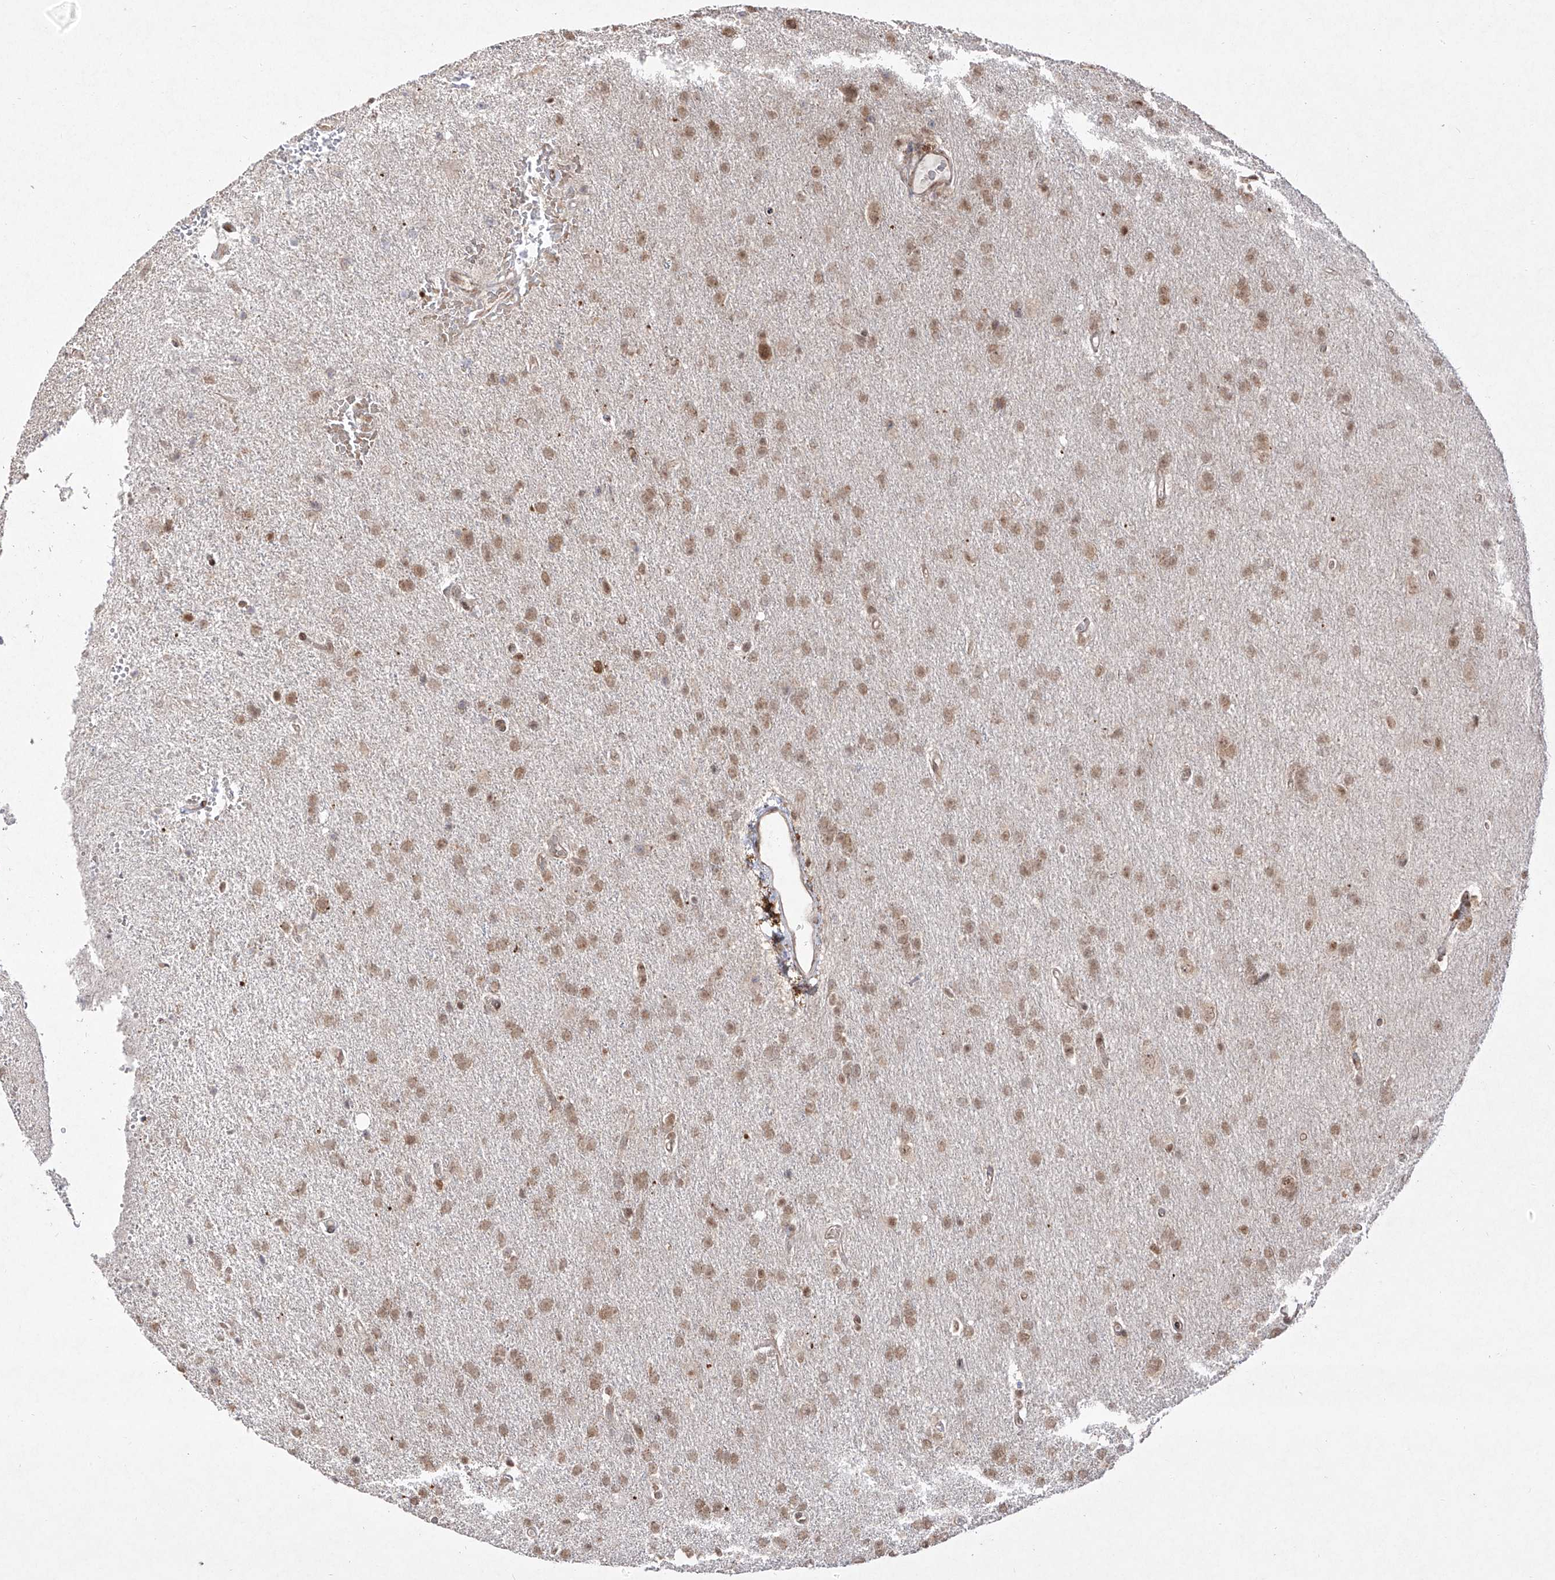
{"staining": {"intensity": "weak", "quantity": ">75%", "location": "nuclear"}, "tissue": "glioma", "cell_type": "Tumor cells", "image_type": "cancer", "snomed": [{"axis": "morphology", "description": "Glioma, malignant, High grade"}, {"axis": "topography", "description": "Brain"}], "caption": "Immunohistochemical staining of human malignant glioma (high-grade) shows weak nuclear protein staining in approximately >75% of tumor cells.", "gene": "SNRNP27", "patient": {"sex": "male", "age": 72}}